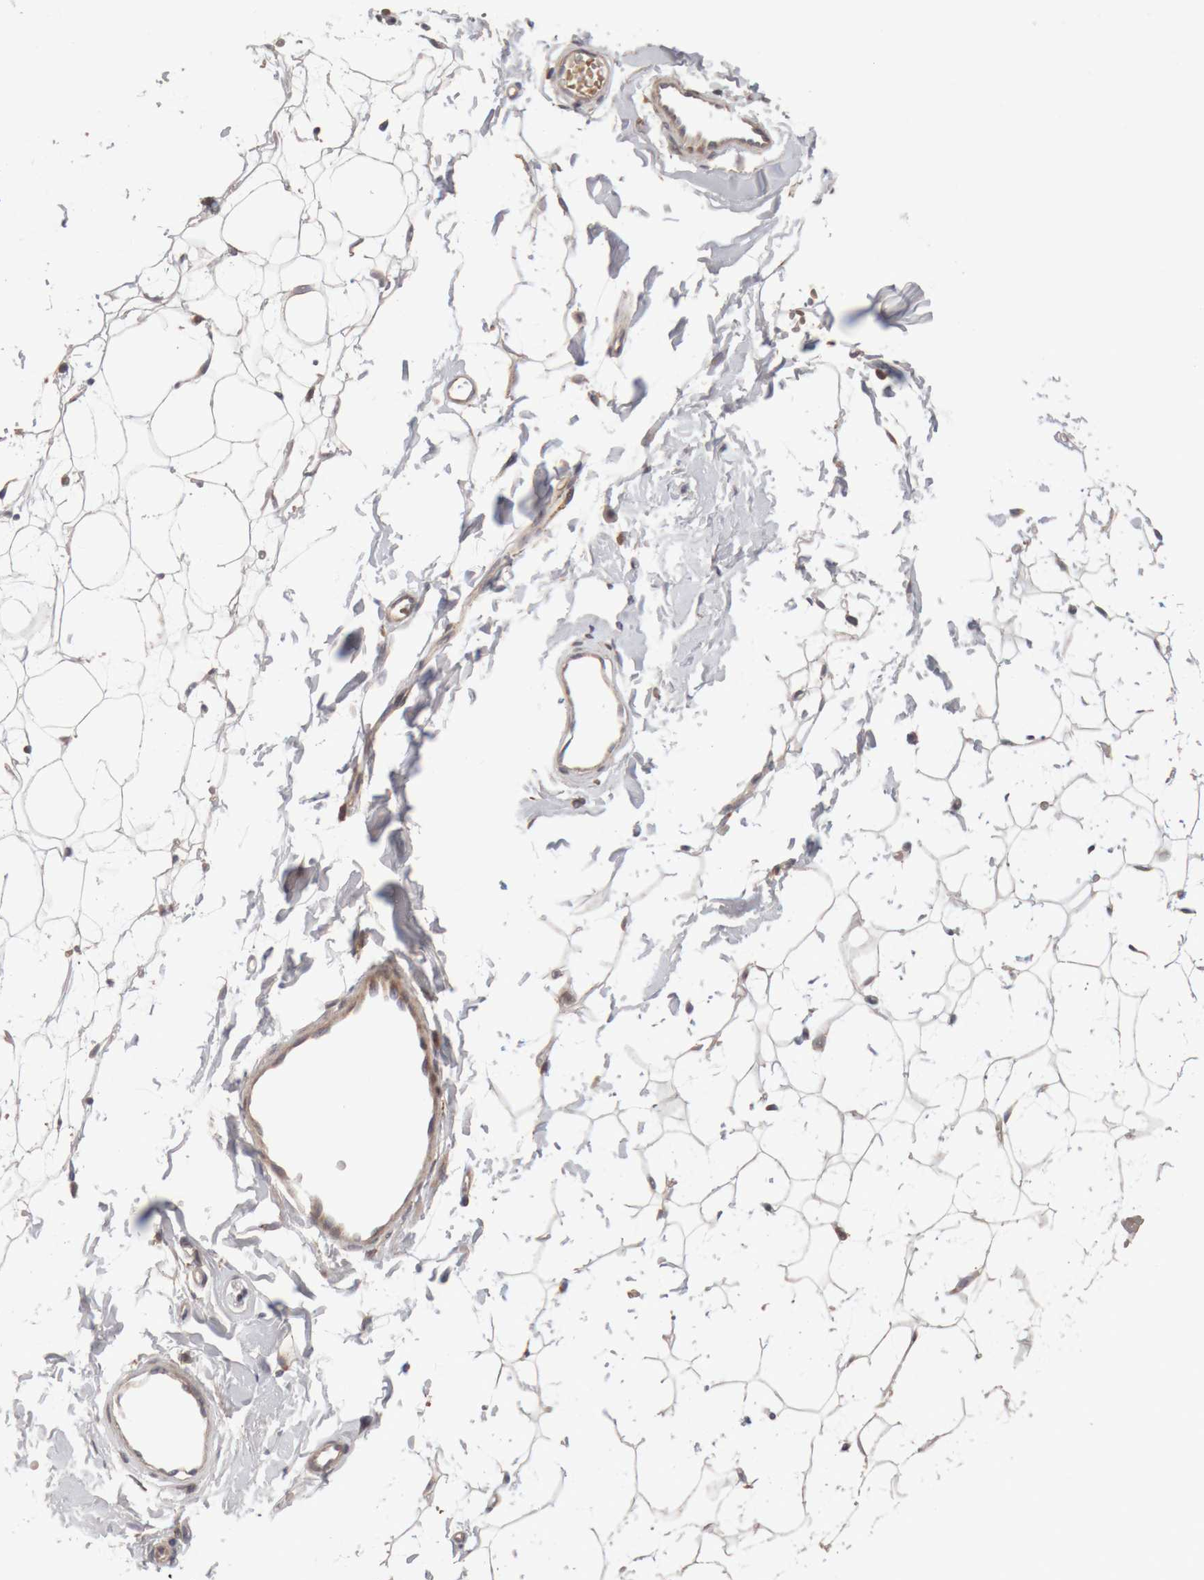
{"staining": {"intensity": "weak", "quantity": ">75%", "location": "cytoplasmic/membranous"}, "tissue": "adipose tissue", "cell_type": "Adipocytes", "image_type": "normal", "snomed": [{"axis": "morphology", "description": "Normal tissue, NOS"}, {"axis": "topography", "description": "Breast"}], "caption": "DAB immunohistochemical staining of benign human adipose tissue exhibits weak cytoplasmic/membranous protein expression in approximately >75% of adipocytes. Nuclei are stained in blue.", "gene": "KIF21B", "patient": {"sex": "female", "age": 23}}